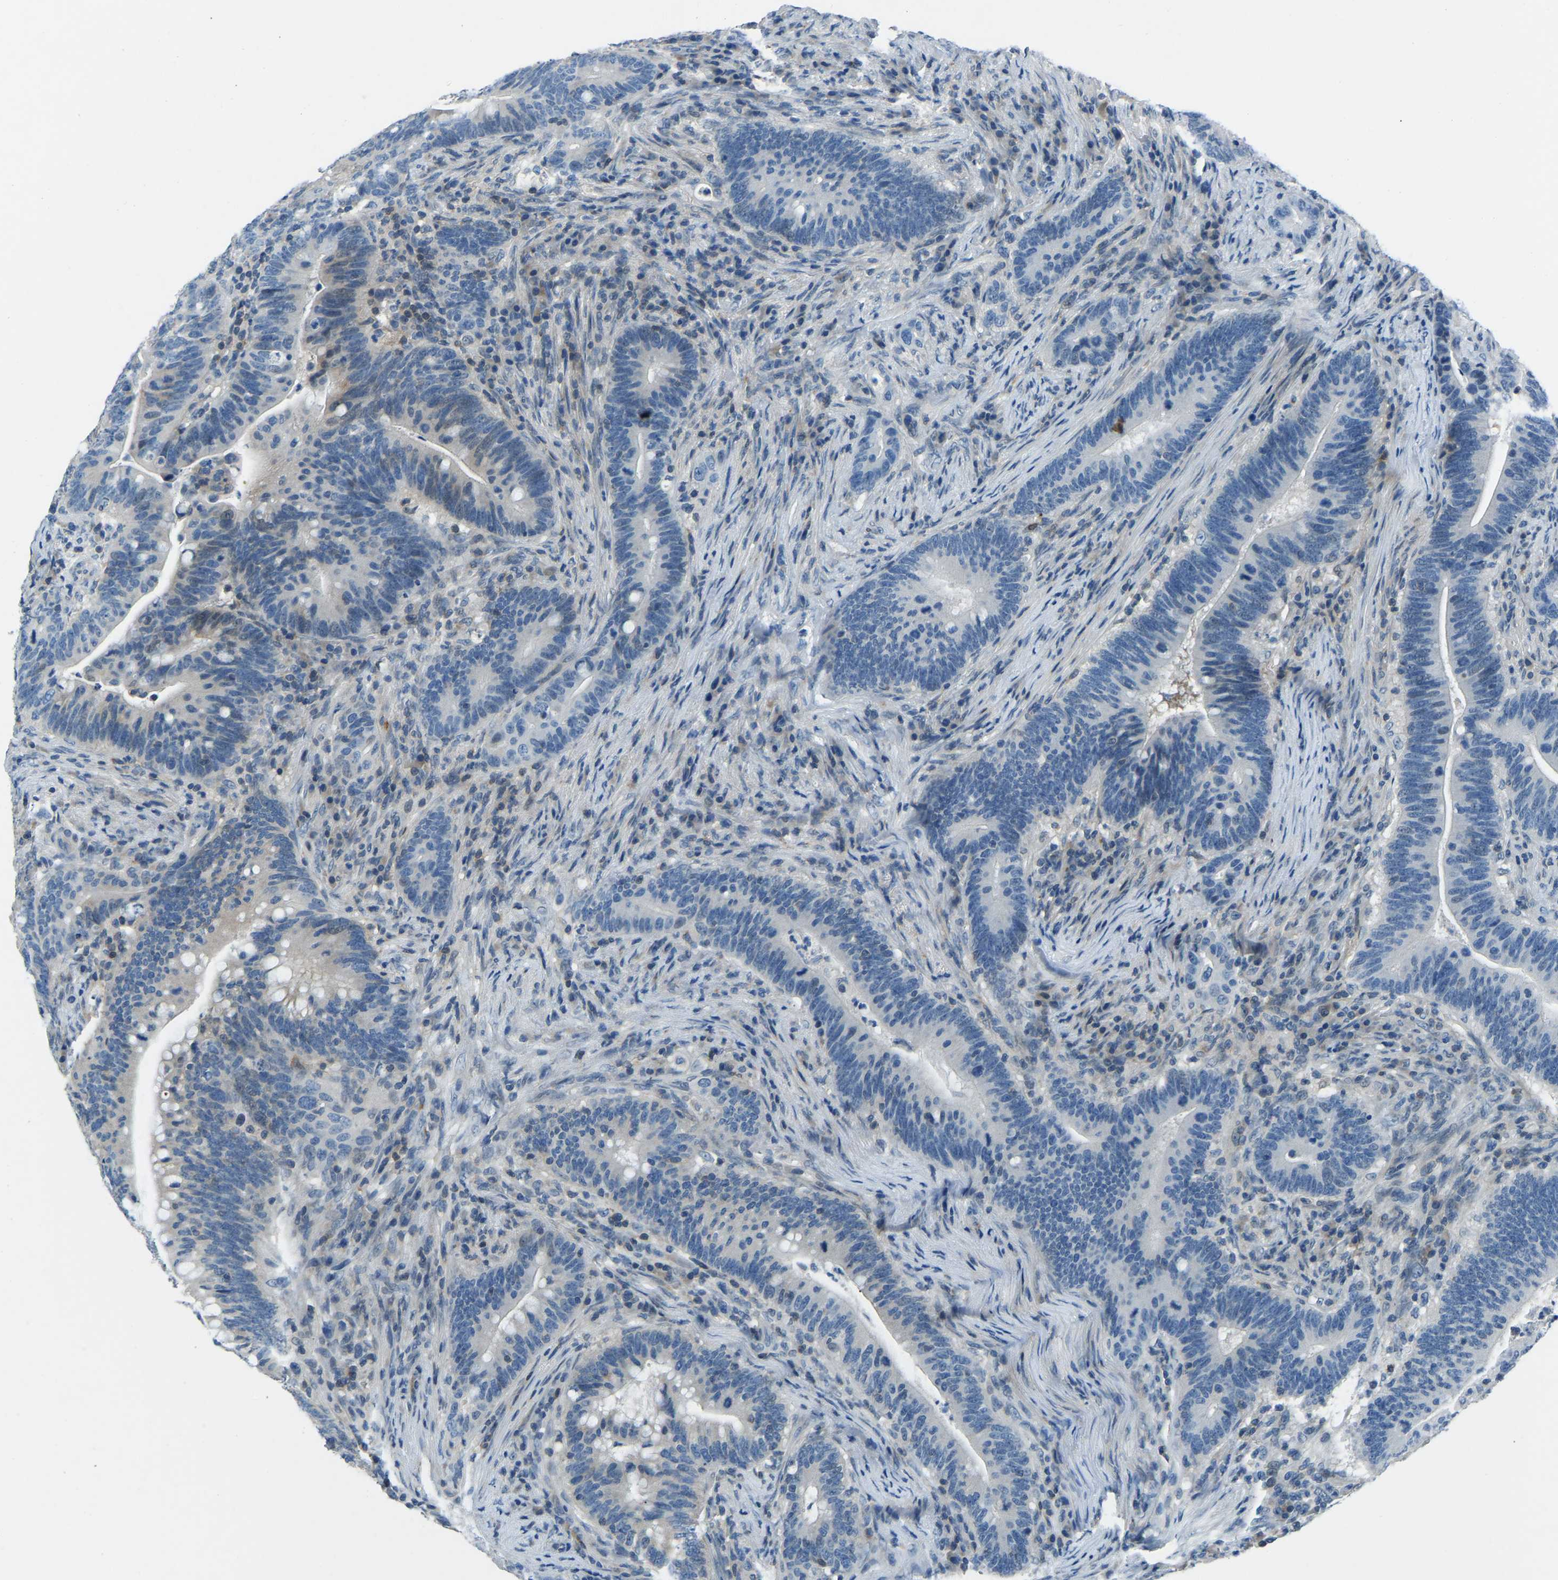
{"staining": {"intensity": "negative", "quantity": "none", "location": "none"}, "tissue": "colorectal cancer", "cell_type": "Tumor cells", "image_type": "cancer", "snomed": [{"axis": "morphology", "description": "Normal tissue, NOS"}, {"axis": "morphology", "description": "Adenocarcinoma, NOS"}, {"axis": "topography", "description": "Colon"}], "caption": "This is an immunohistochemistry (IHC) photomicrograph of human adenocarcinoma (colorectal). There is no positivity in tumor cells.", "gene": "XIRP1", "patient": {"sex": "female", "age": 66}}